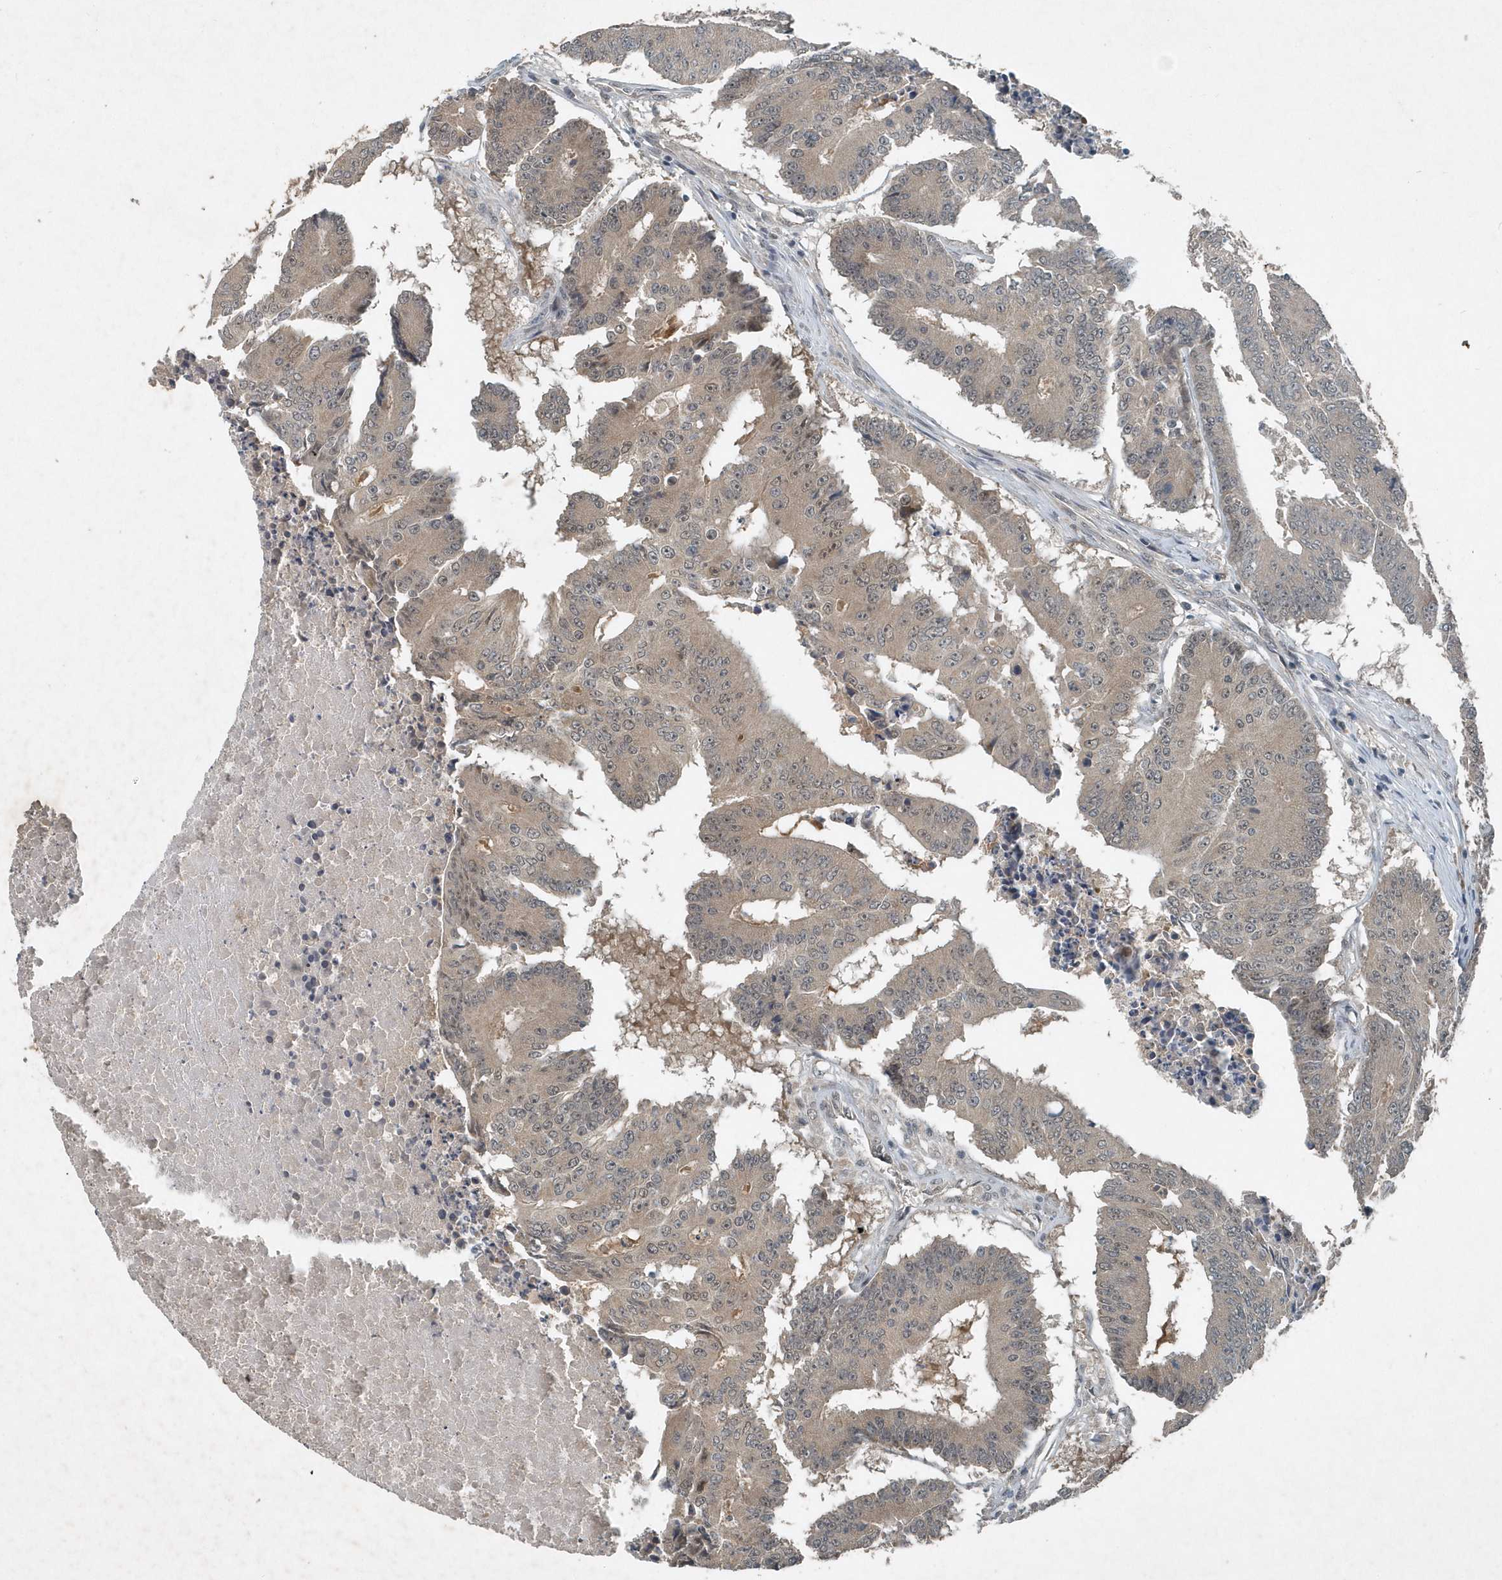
{"staining": {"intensity": "weak", "quantity": "<25%", "location": "cytoplasmic/membranous"}, "tissue": "colorectal cancer", "cell_type": "Tumor cells", "image_type": "cancer", "snomed": [{"axis": "morphology", "description": "Adenocarcinoma, NOS"}, {"axis": "topography", "description": "Colon"}], "caption": "This is an IHC photomicrograph of colorectal adenocarcinoma. There is no staining in tumor cells.", "gene": "SCFD2", "patient": {"sex": "male", "age": 87}}